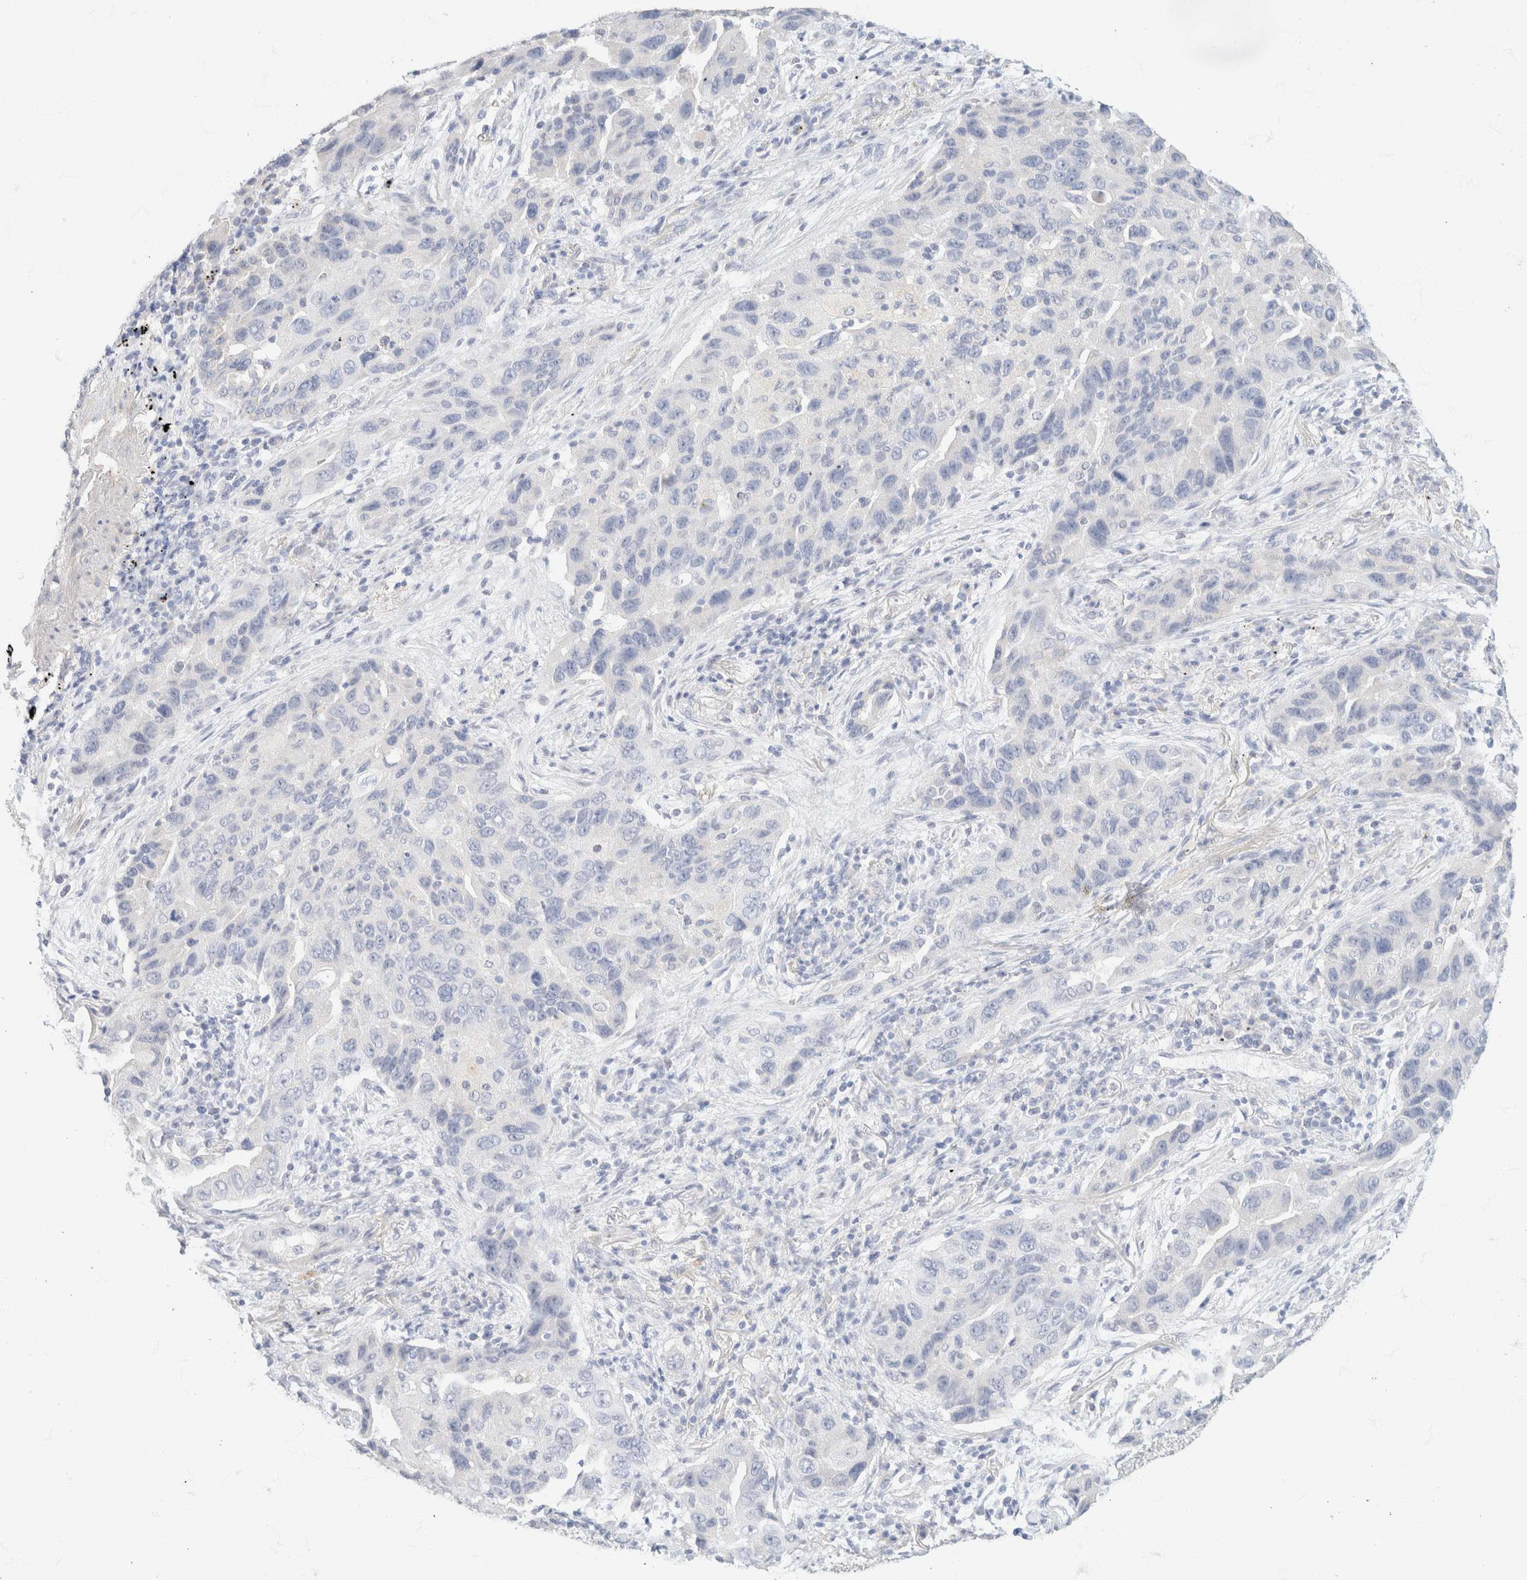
{"staining": {"intensity": "negative", "quantity": "none", "location": "none"}, "tissue": "lung cancer", "cell_type": "Tumor cells", "image_type": "cancer", "snomed": [{"axis": "morphology", "description": "Adenocarcinoma, NOS"}, {"axis": "topography", "description": "Lung"}], "caption": "This image is of lung adenocarcinoma stained with immunohistochemistry to label a protein in brown with the nuclei are counter-stained blue. There is no expression in tumor cells. (Stains: DAB (3,3'-diaminobenzidine) immunohistochemistry (IHC) with hematoxylin counter stain, Microscopy: brightfield microscopy at high magnification).", "gene": "CA12", "patient": {"sex": "female", "age": 65}}